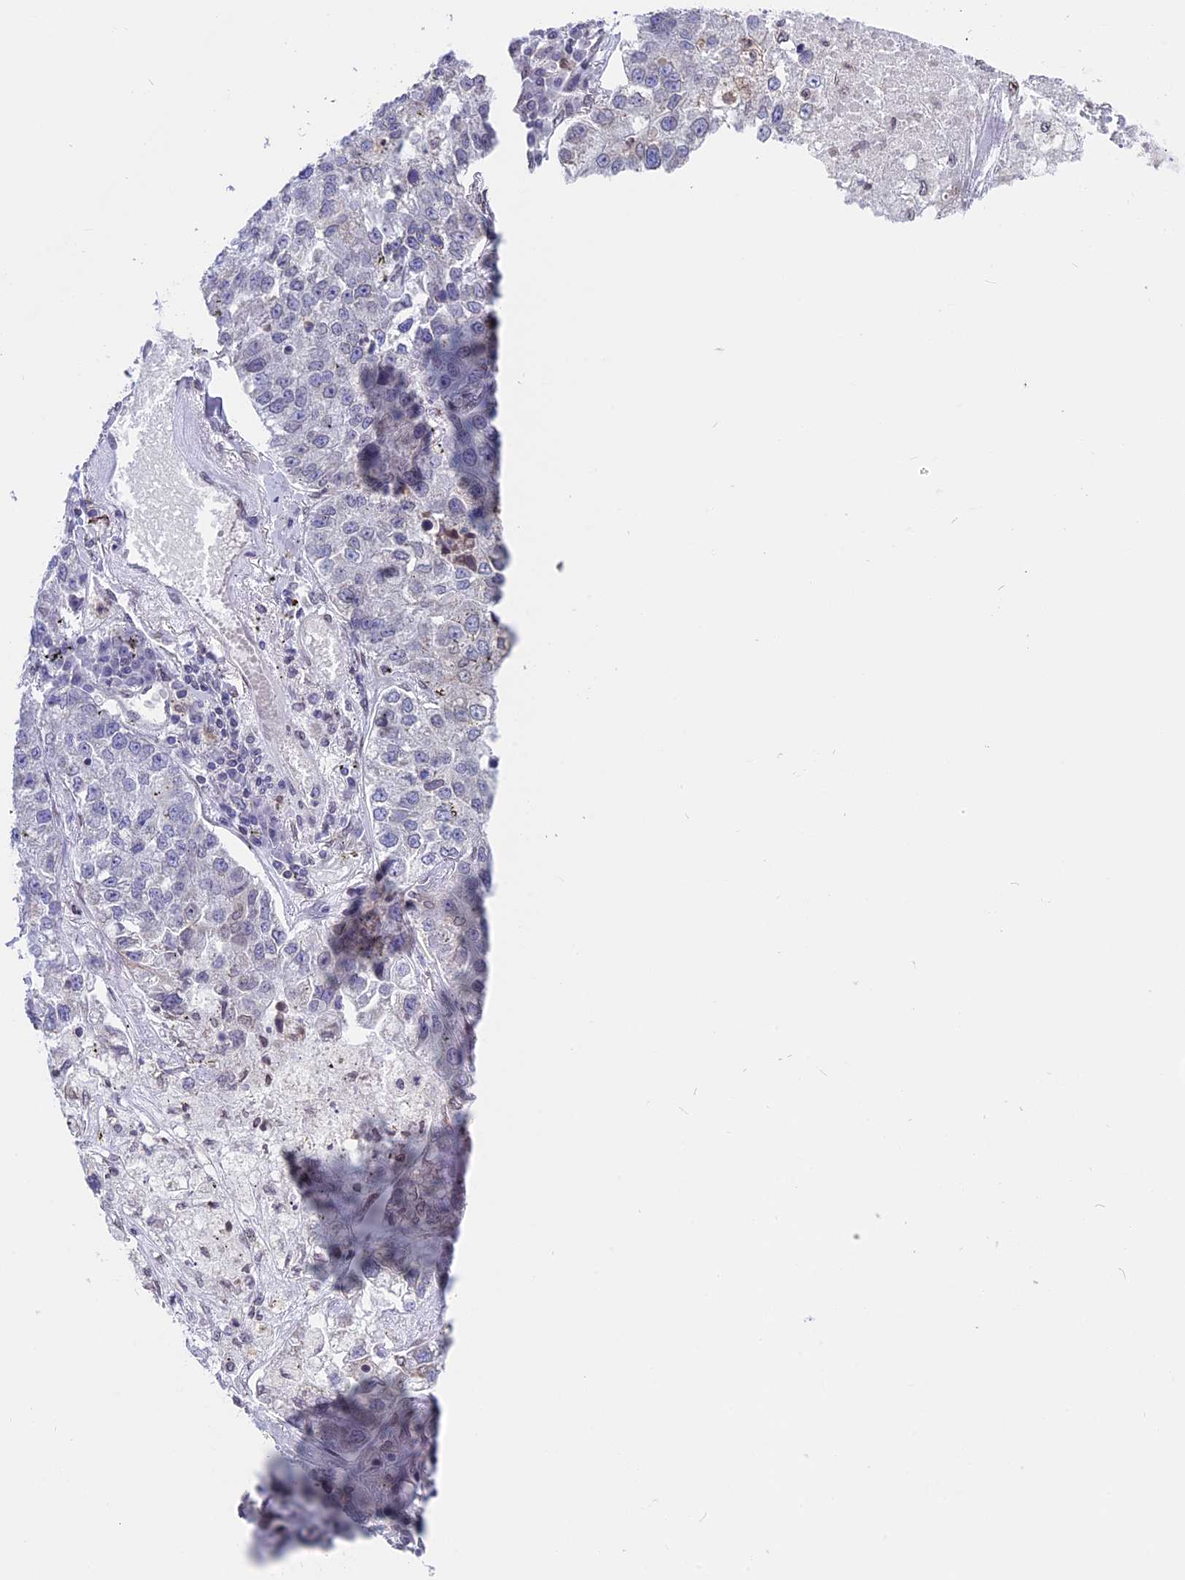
{"staining": {"intensity": "negative", "quantity": "none", "location": "none"}, "tissue": "lung cancer", "cell_type": "Tumor cells", "image_type": "cancer", "snomed": [{"axis": "morphology", "description": "Adenocarcinoma, NOS"}, {"axis": "topography", "description": "Lung"}], "caption": "A histopathology image of lung cancer (adenocarcinoma) stained for a protein exhibits no brown staining in tumor cells.", "gene": "PTCHD4", "patient": {"sex": "male", "age": 49}}